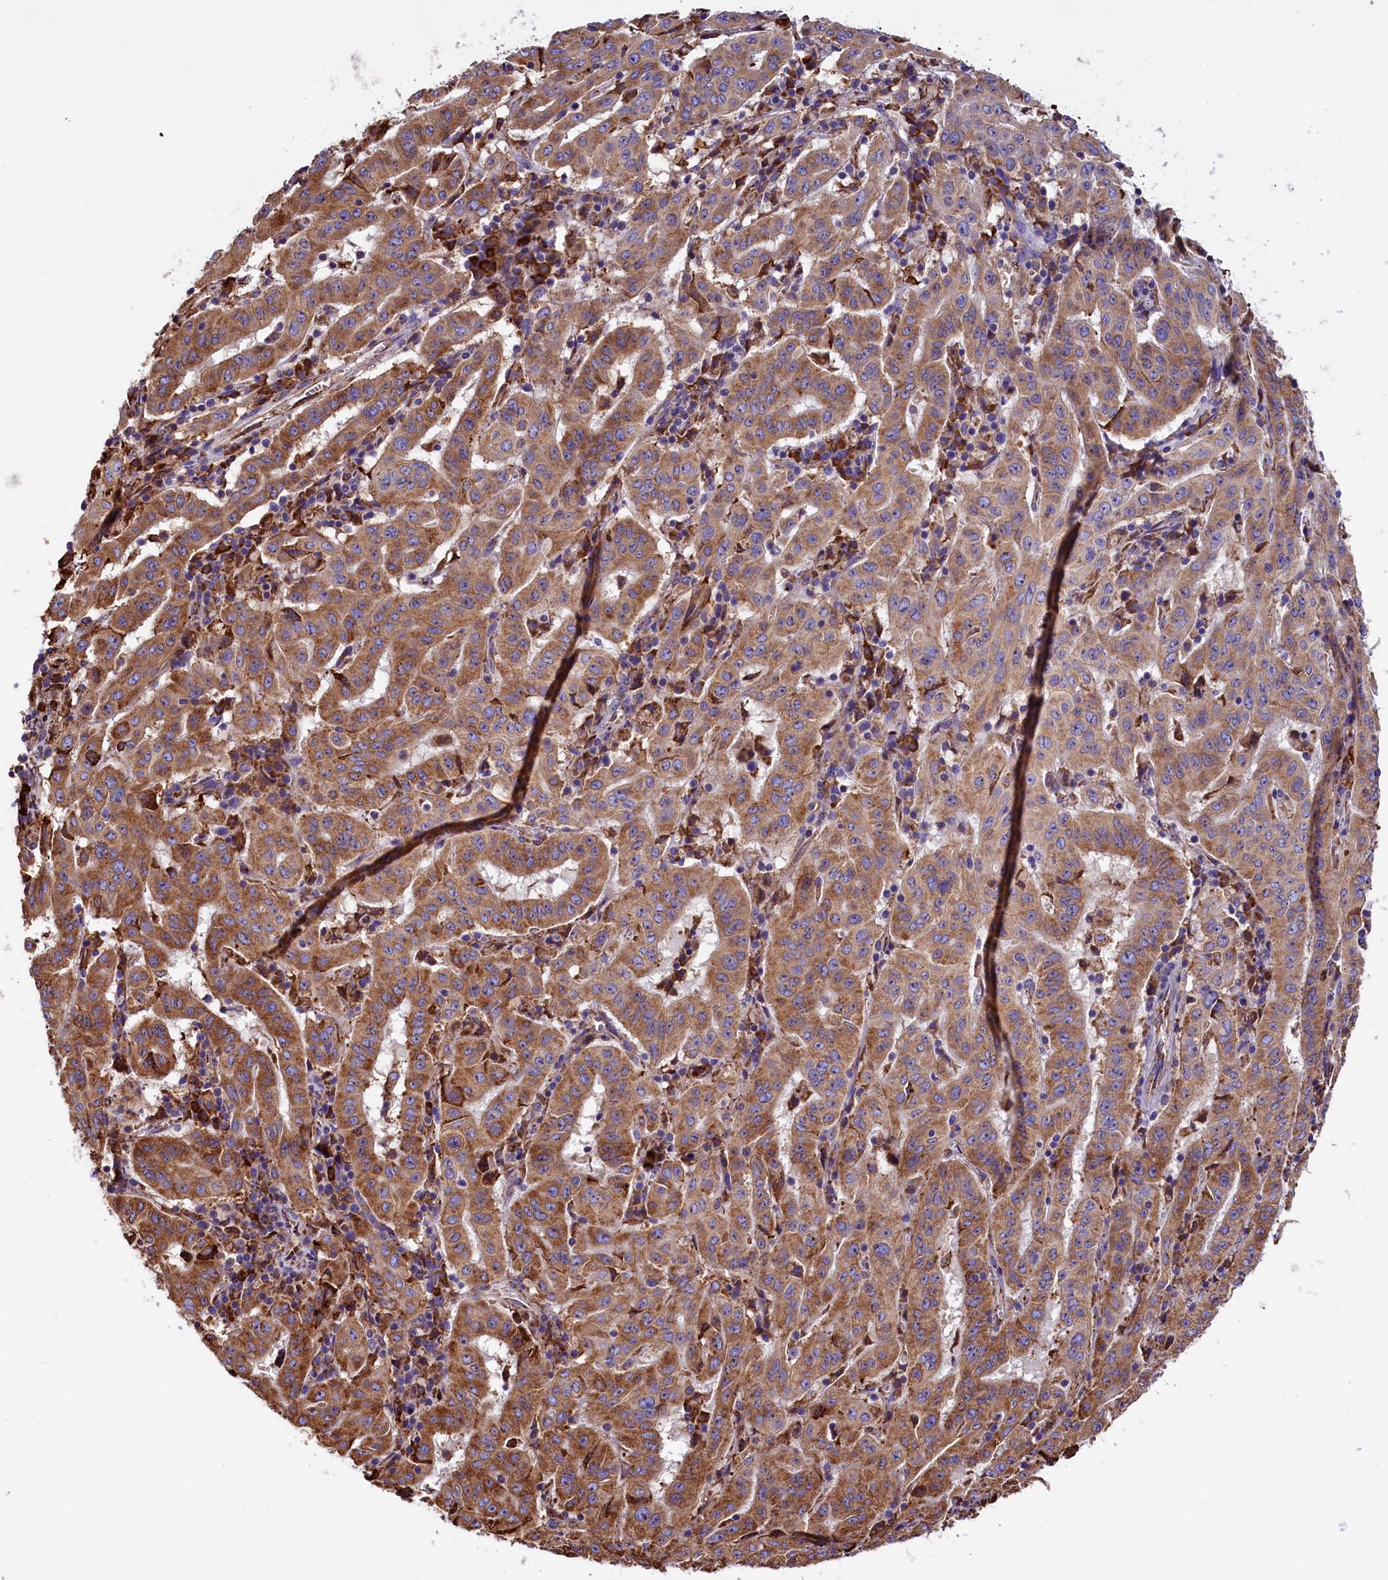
{"staining": {"intensity": "moderate", "quantity": ">75%", "location": "cytoplasmic/membranous"}, "tissue": "pancreatic cancer", "cell_type": "Tumor cells", "image_type": "cancer", "snomed": [{"axis": "morphology", "description": "Adenocarcinoma, NOS"}, {"axis": "topography", "description": "Pancreas"}], "caption": "Pancreatic adenocarcinoma stained for a protein (brown) displays moderate cytoplasmic/membranous positive staining in about >75% of tumor cells.", "gene": "CAPS2", "patient": {"sex": "male", "age": 63}}